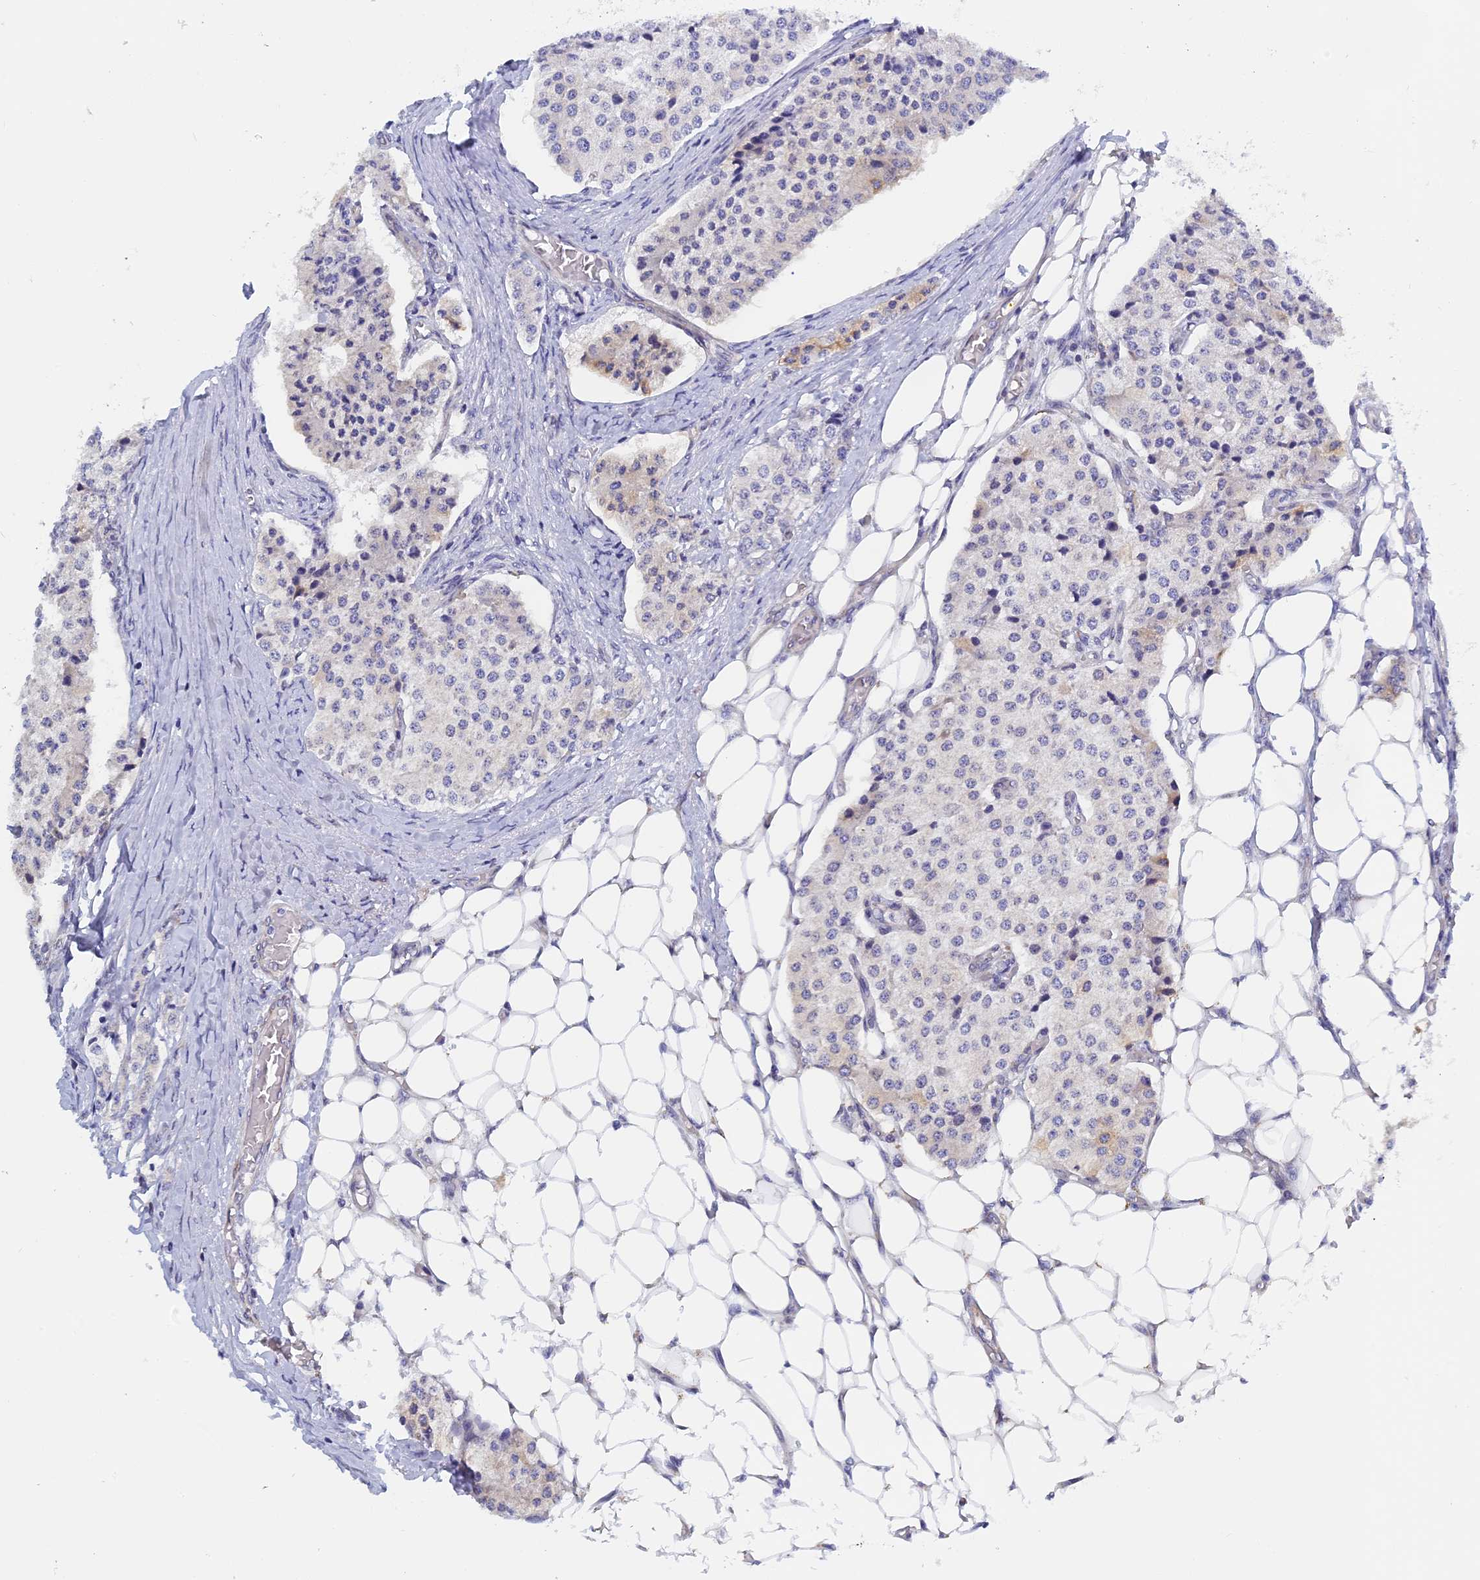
{"staining": {"intensity": "negative", "quantity": "none", "location": "none"}, "tissue": "carcinoid", "cell_type": "Tumor cells", "image_type": "cancer", "snomed": [{"axis": "morphology", "description": "Carcinoid, malignant, NOS"}, {"axis": "topography", "description": "Colon"}], "caption": "High magnification brightfield microscopy of carcinoid stained with DAB (3,3'-diaminobenzidine) (brown) and counterstained with hematoxylin (blue): tumor cells show no significant expression.", "gene": "NAA10", "patient": {"sex": "female", "age": 52}}